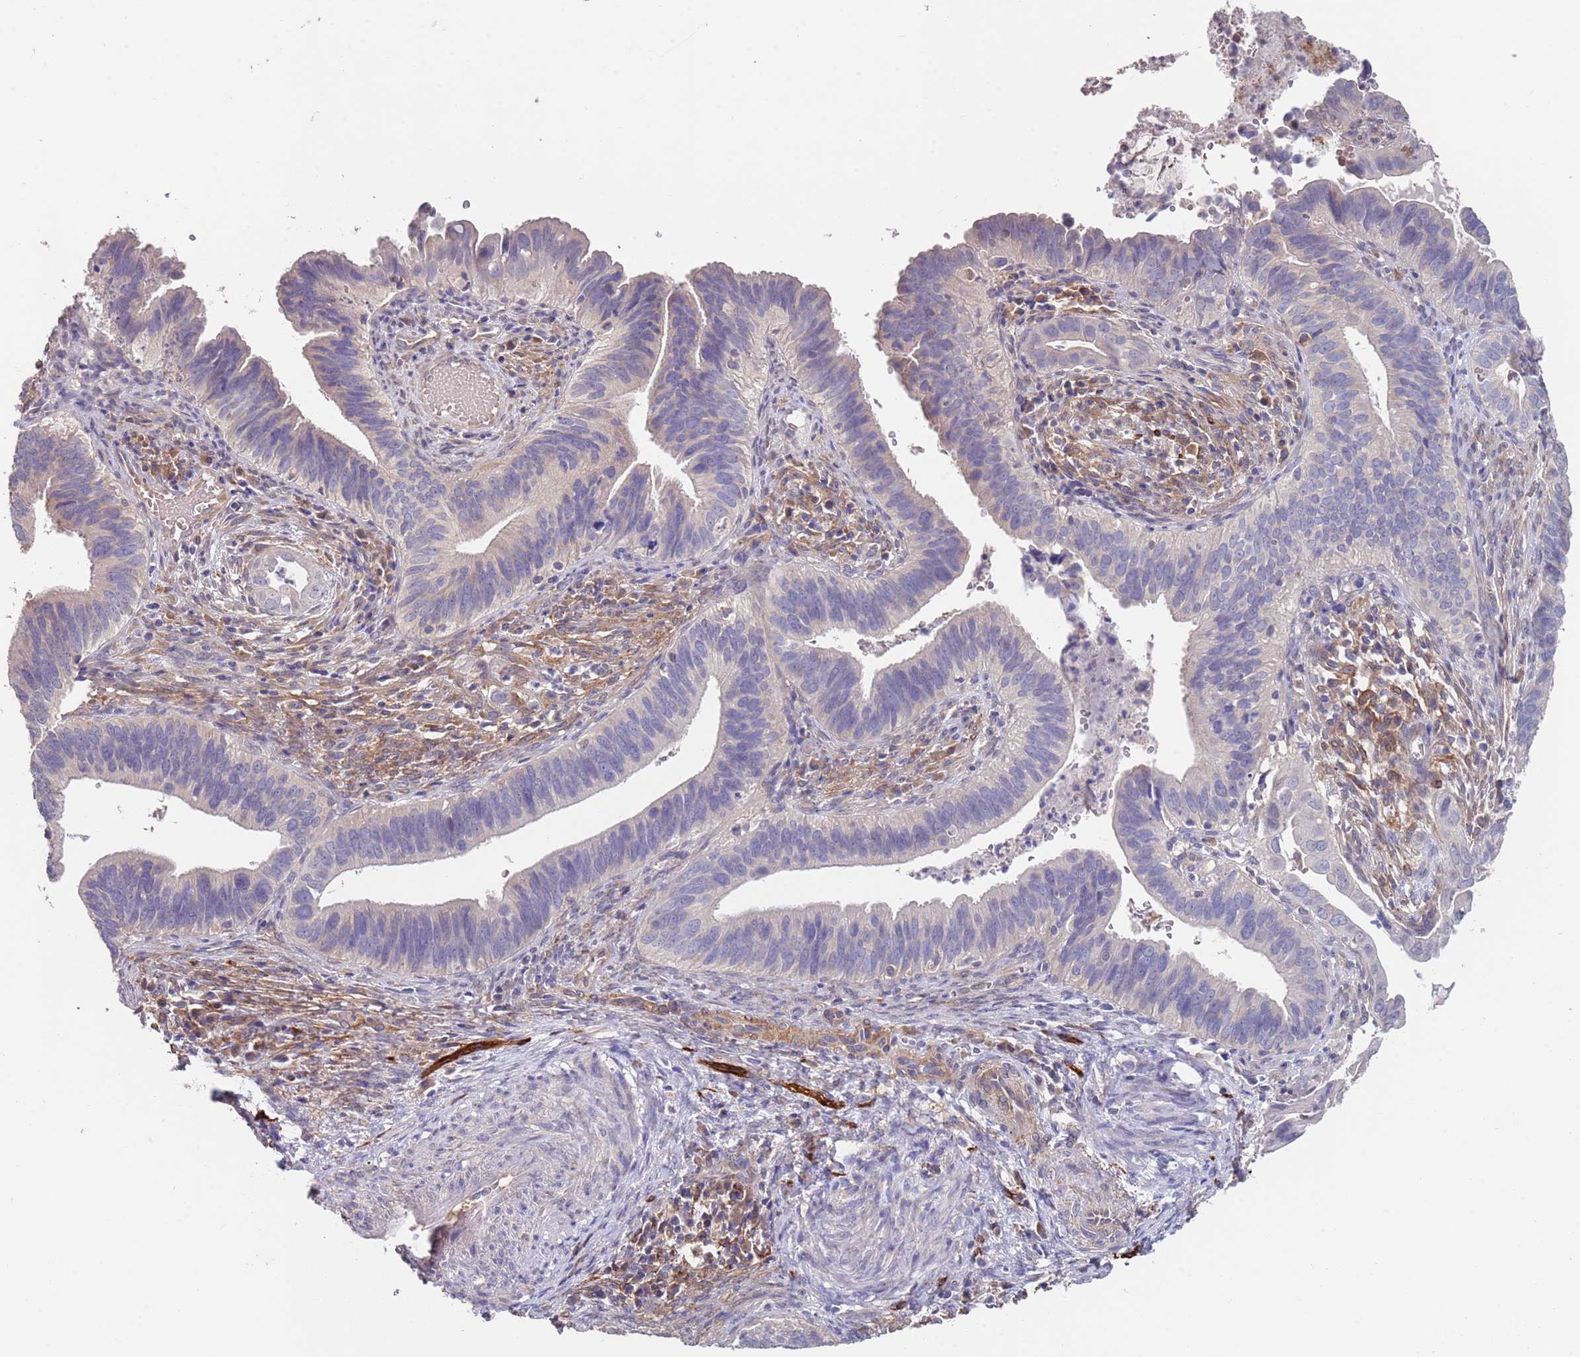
{"staining": {"intensity": "negative", "quantity": "none", "location": "none"}, "tissue": "cervical cancer", "cell_type": "Tumor cells", "image_type": "cancer", "snomed": [{"axis": "morphology", "description": "Adenocarcinoma, NOS"}, {"axis": "topography", "description": "Cervix"}], "caption": "A high-resolution image shows IHC staining of adenocarcinoma (cervical), which shows no significant positivity in tumor cells.", "gene": "ANK2", "patient": {"sex": "female", "age": 42}}